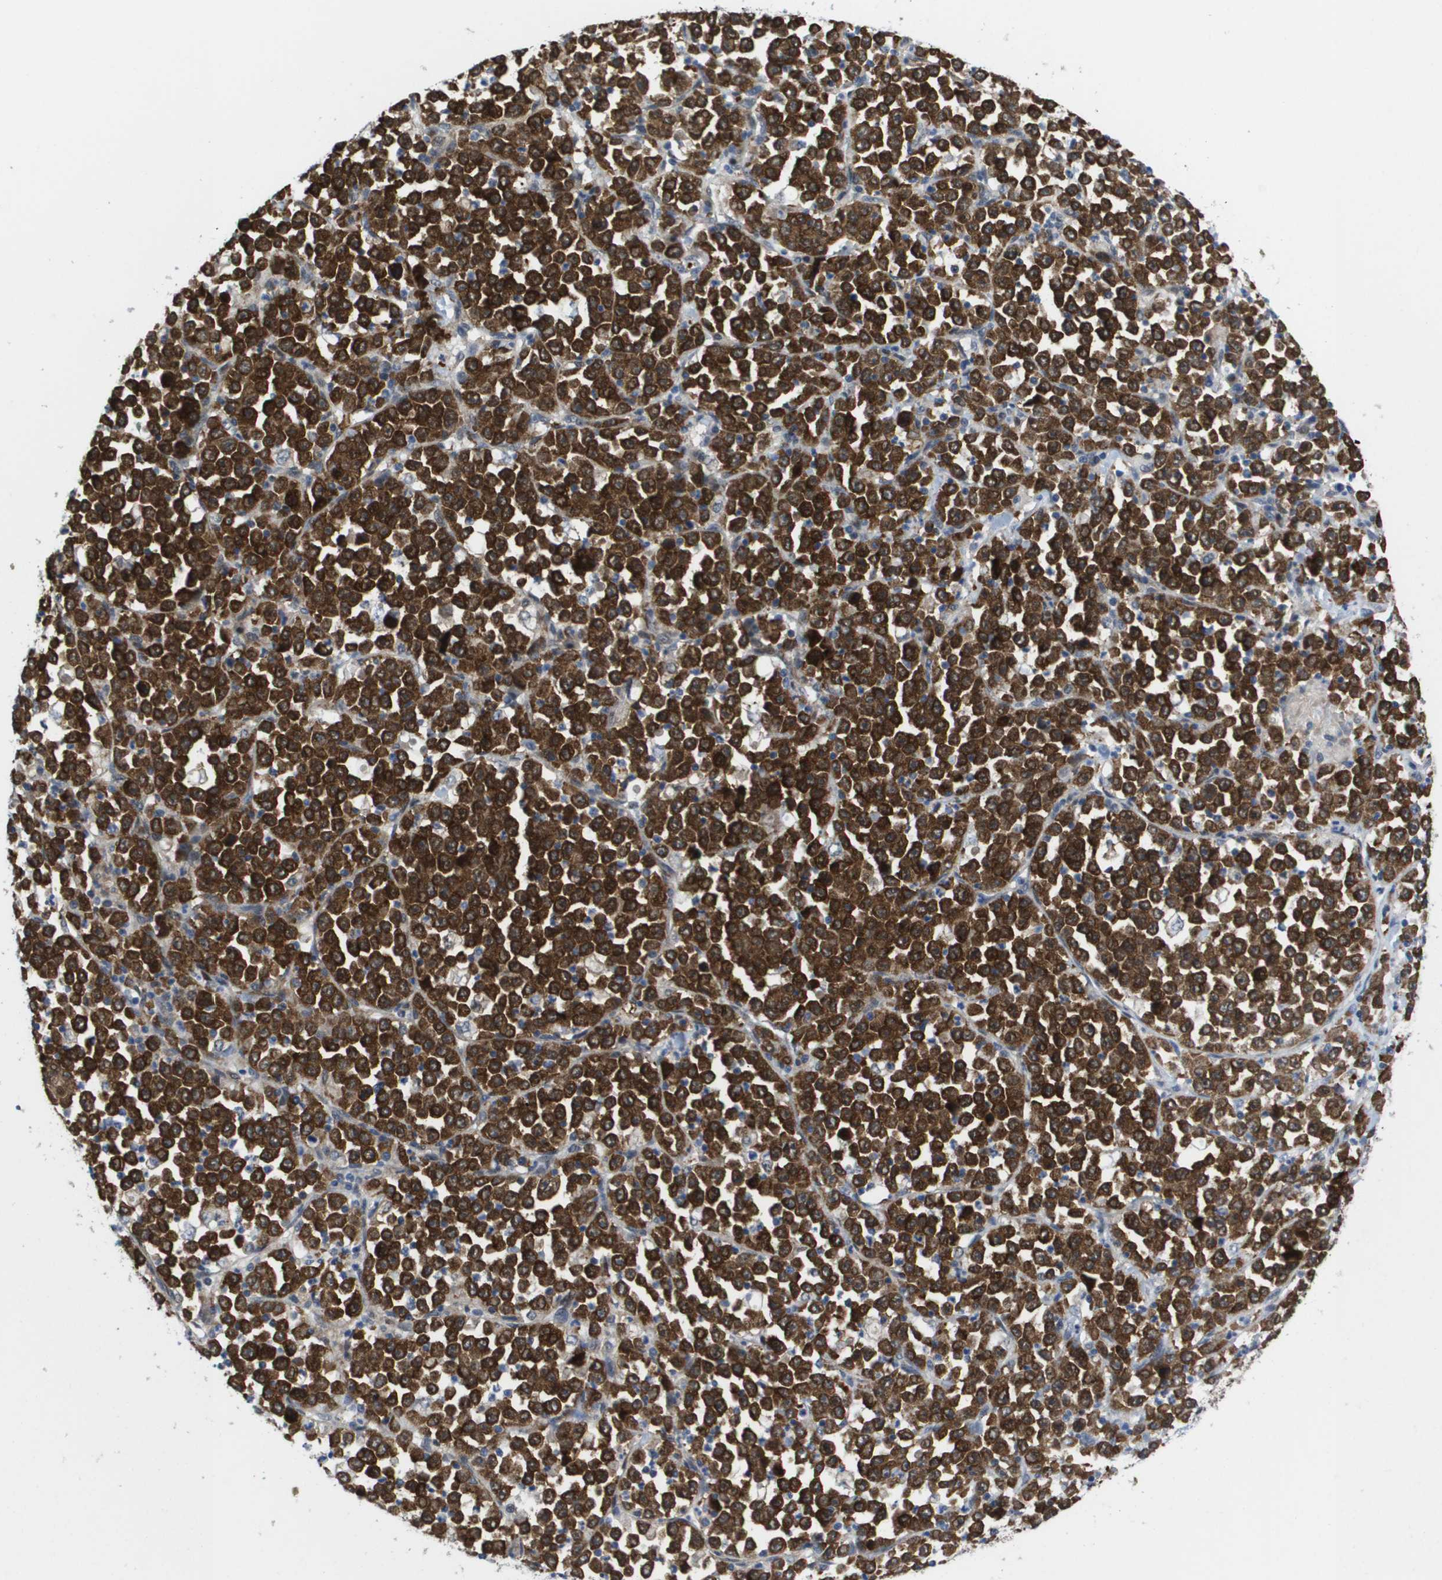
{"staining": {"intensity": "strong", "quantity": ">75%", "location": "cytoplasmic/membranous"}, "tissue": "stomach cancer", "cell_type": "Tumor cells", "image_type": "cancer", "snomed": [{"axis": "morphology", "description": "Normal tissue, NOS"}, {"axis": "morphology", "description": "Adenocarcinoma, NOS"}, {"axis": "topography", "description": "Stomach, upper"}, {"axis": "topography", "description": "Stomach"}], "caption": "Stomach adenocarcinoma stained for a protein reveals strong cytoplasmic/membranous positivity in tumor cells. The protein is shown in brown color, while the nuclei are stained blue.", "gene": "FKBP4", "patient": {"sex": "male", "age": 59}}